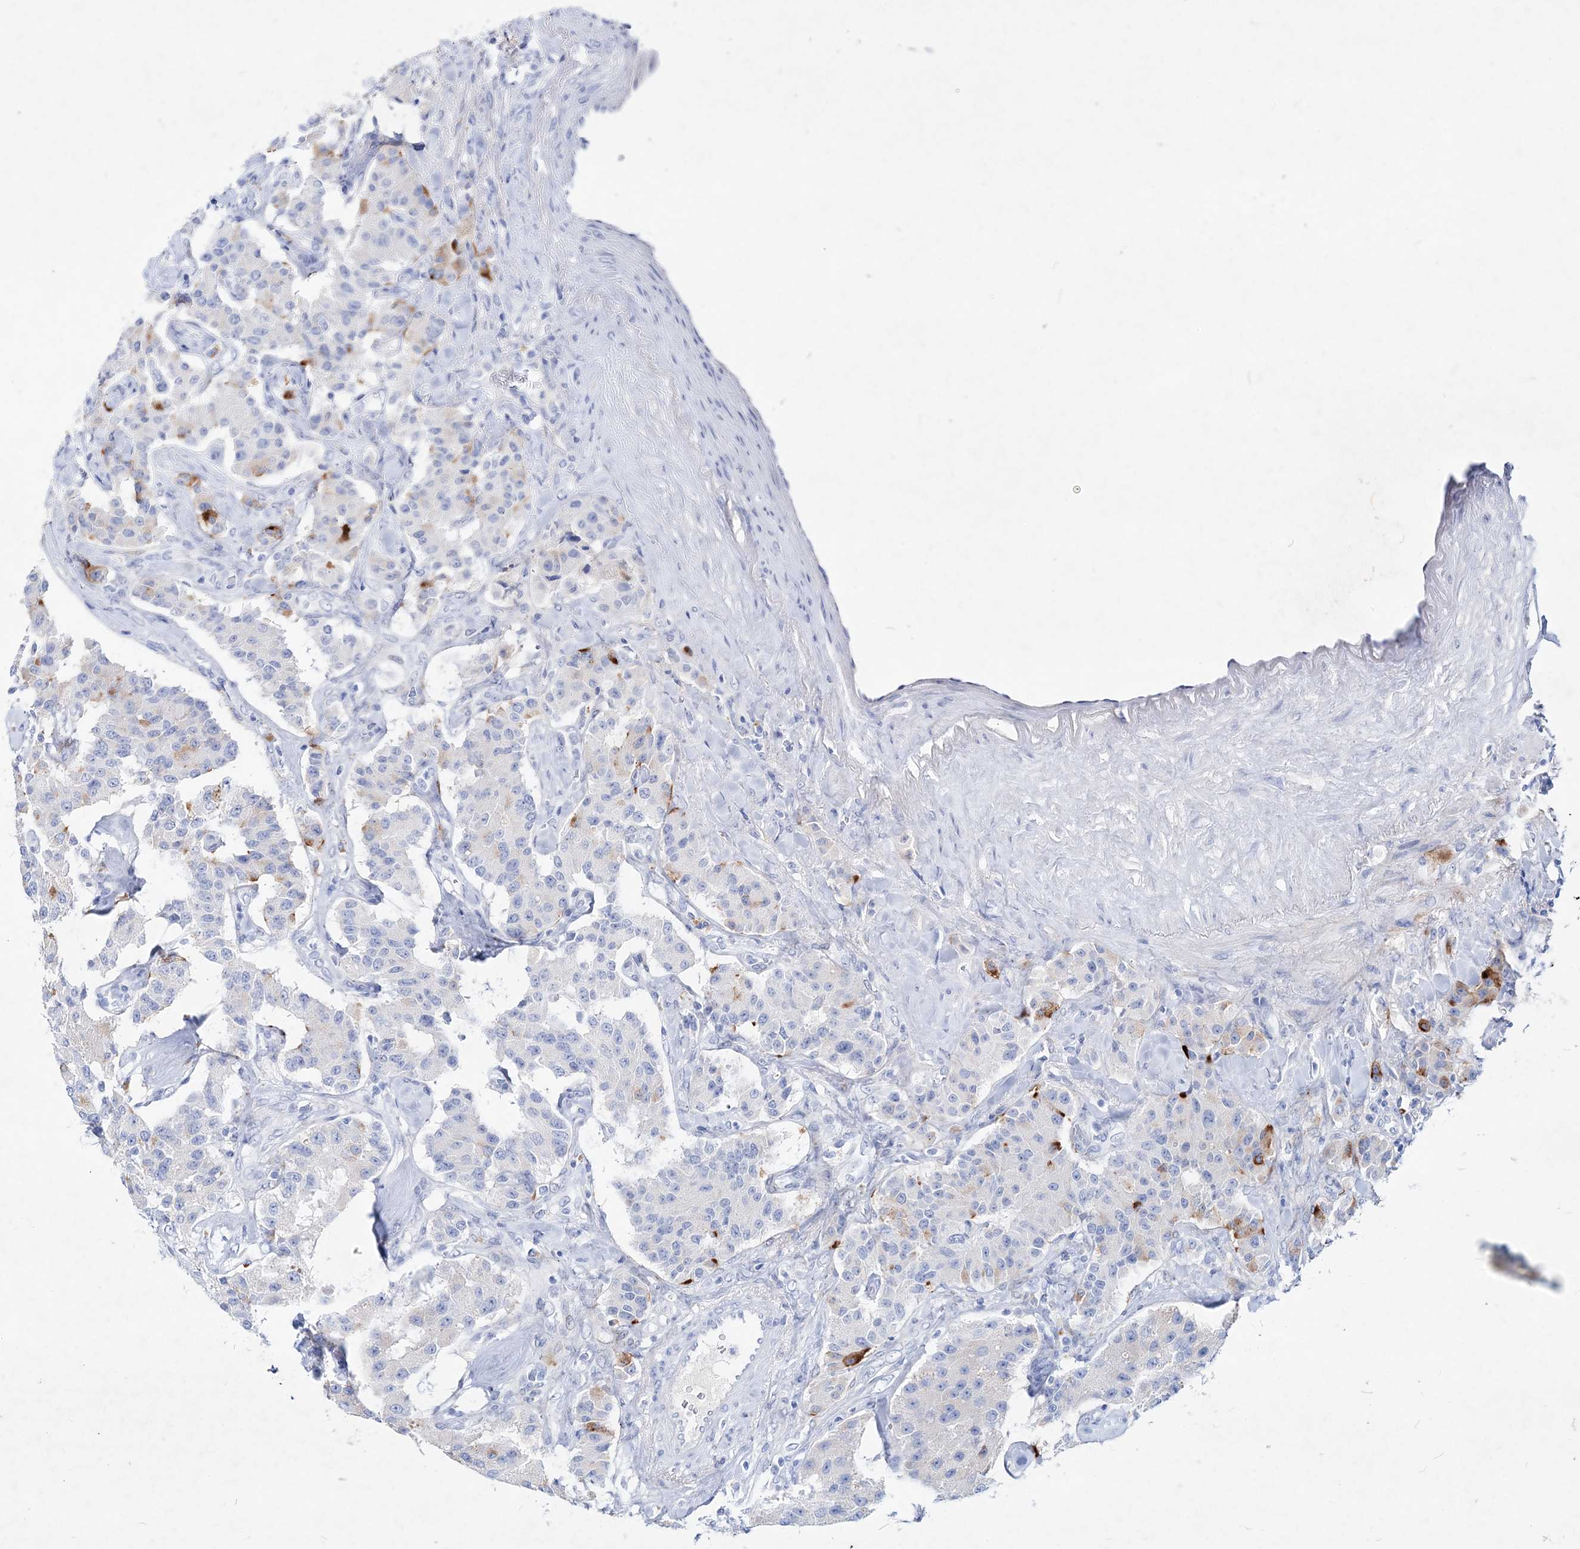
{"staining": {"intensity": "strong", "quantity": "<25%", "location": "cytoplasmic/membranous"}, "tissue": "carcinoid", "cell_type": "Tumor cells", "image_type": "cancer", "snomed": [{"axis": "morphology", "description": "Carcinoid, malignant, NOS"}, {"axis": "topography", "description": "Pancreas"}], "caption": "A brown stain labels strong cytoplasmic/membranous positivity of a protein in carcinoid tumor cells.", "gene": "SPINK7", "patient": {"sex": "male", "age": 41}}